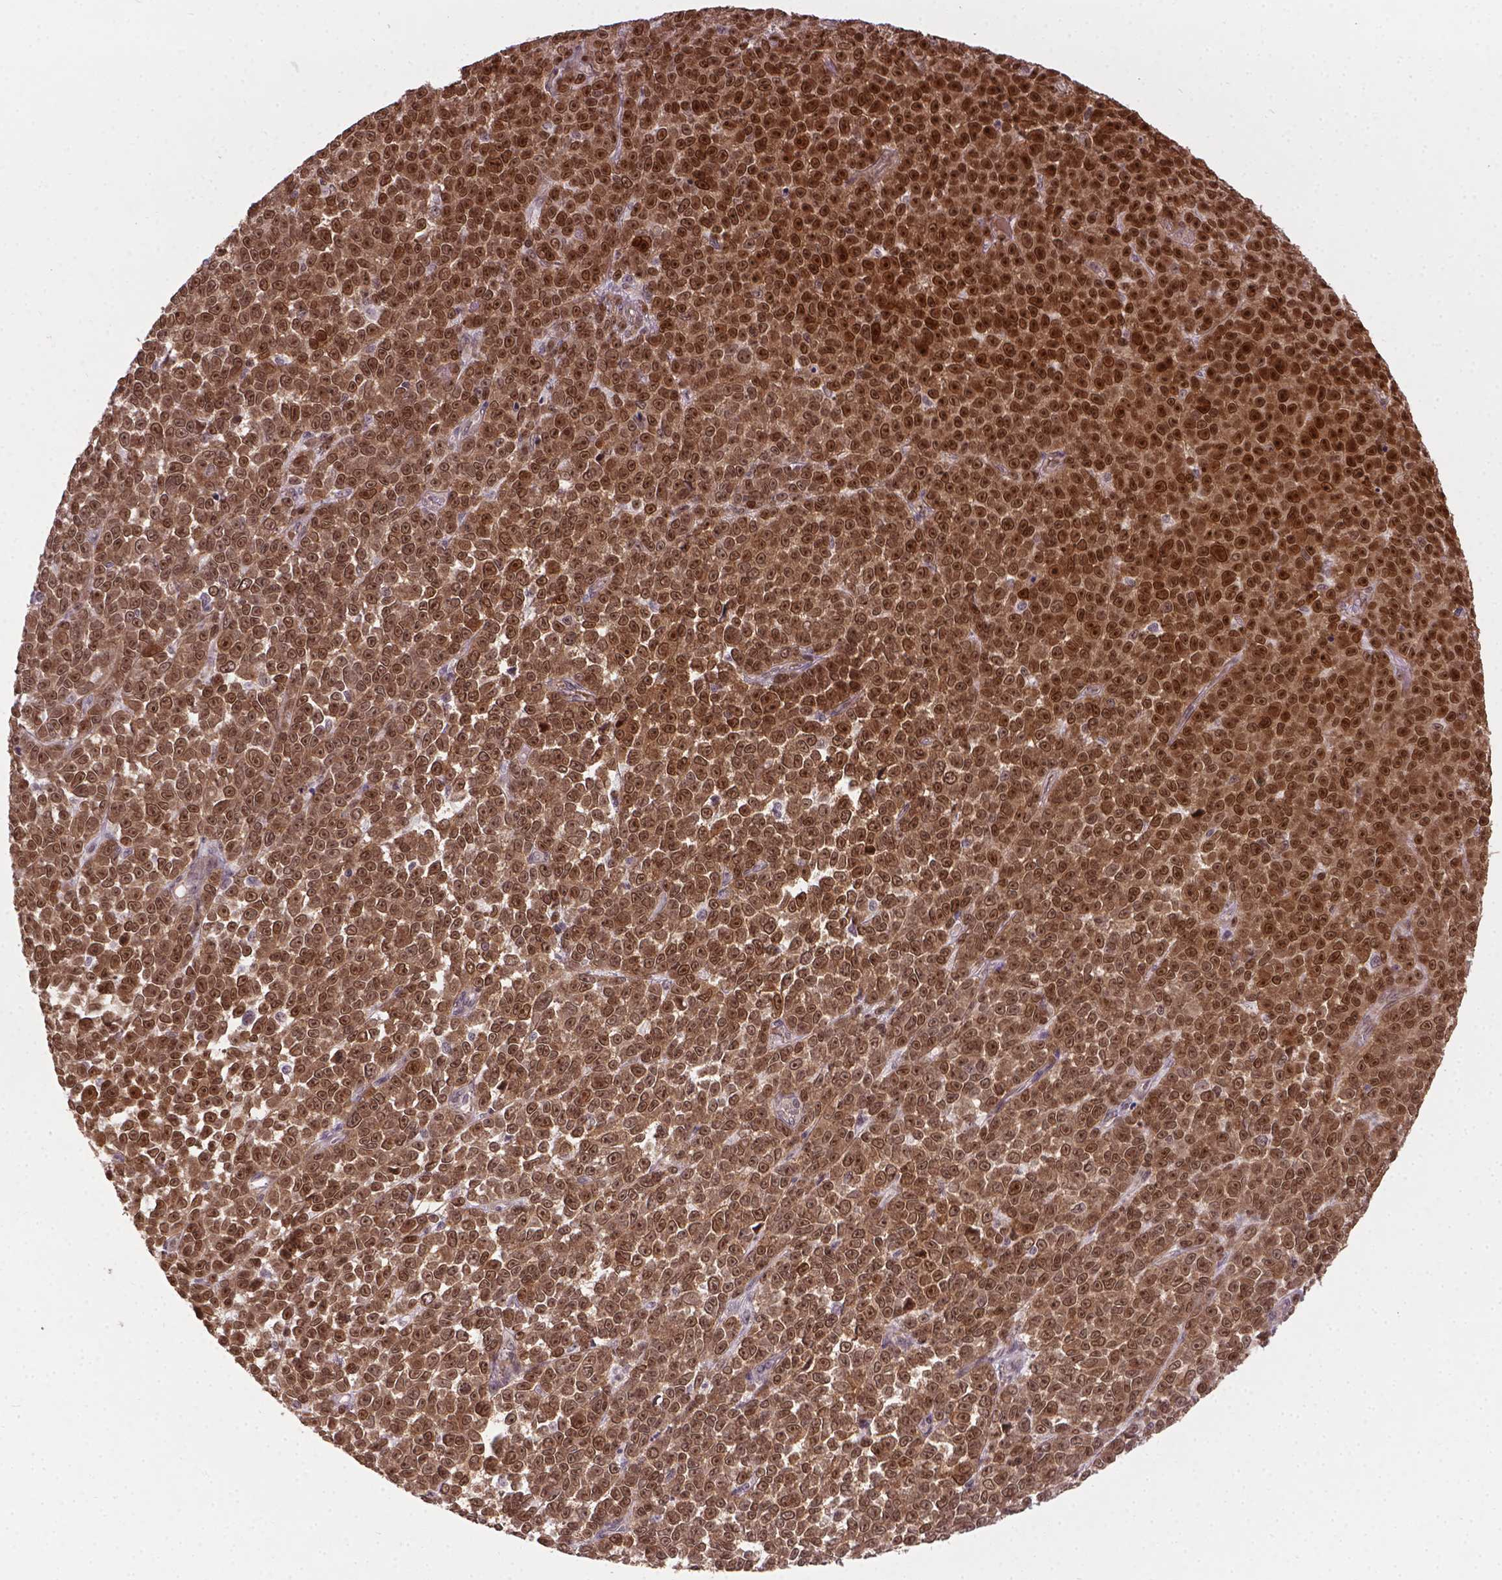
{"staining": {"intensity": "strong", "quantity": "25%-75%", "location": "cytoplasmic/membranous,nuclear"}, "tissue": "melanoma", "cell_type": "Tumor cells", "image_type": "cancer", "snomed": [{"axis": "morphology", "description": "Malignant melanoma, NOS"}, {"axis": "topography", "description": "Skin"}], "caption": "Malignant melanoma stained with a protein marker demonstrates strong staining in tumor cells.", "gene": "ANKRD54", "patient": {"sex": "female", "age": 95}}